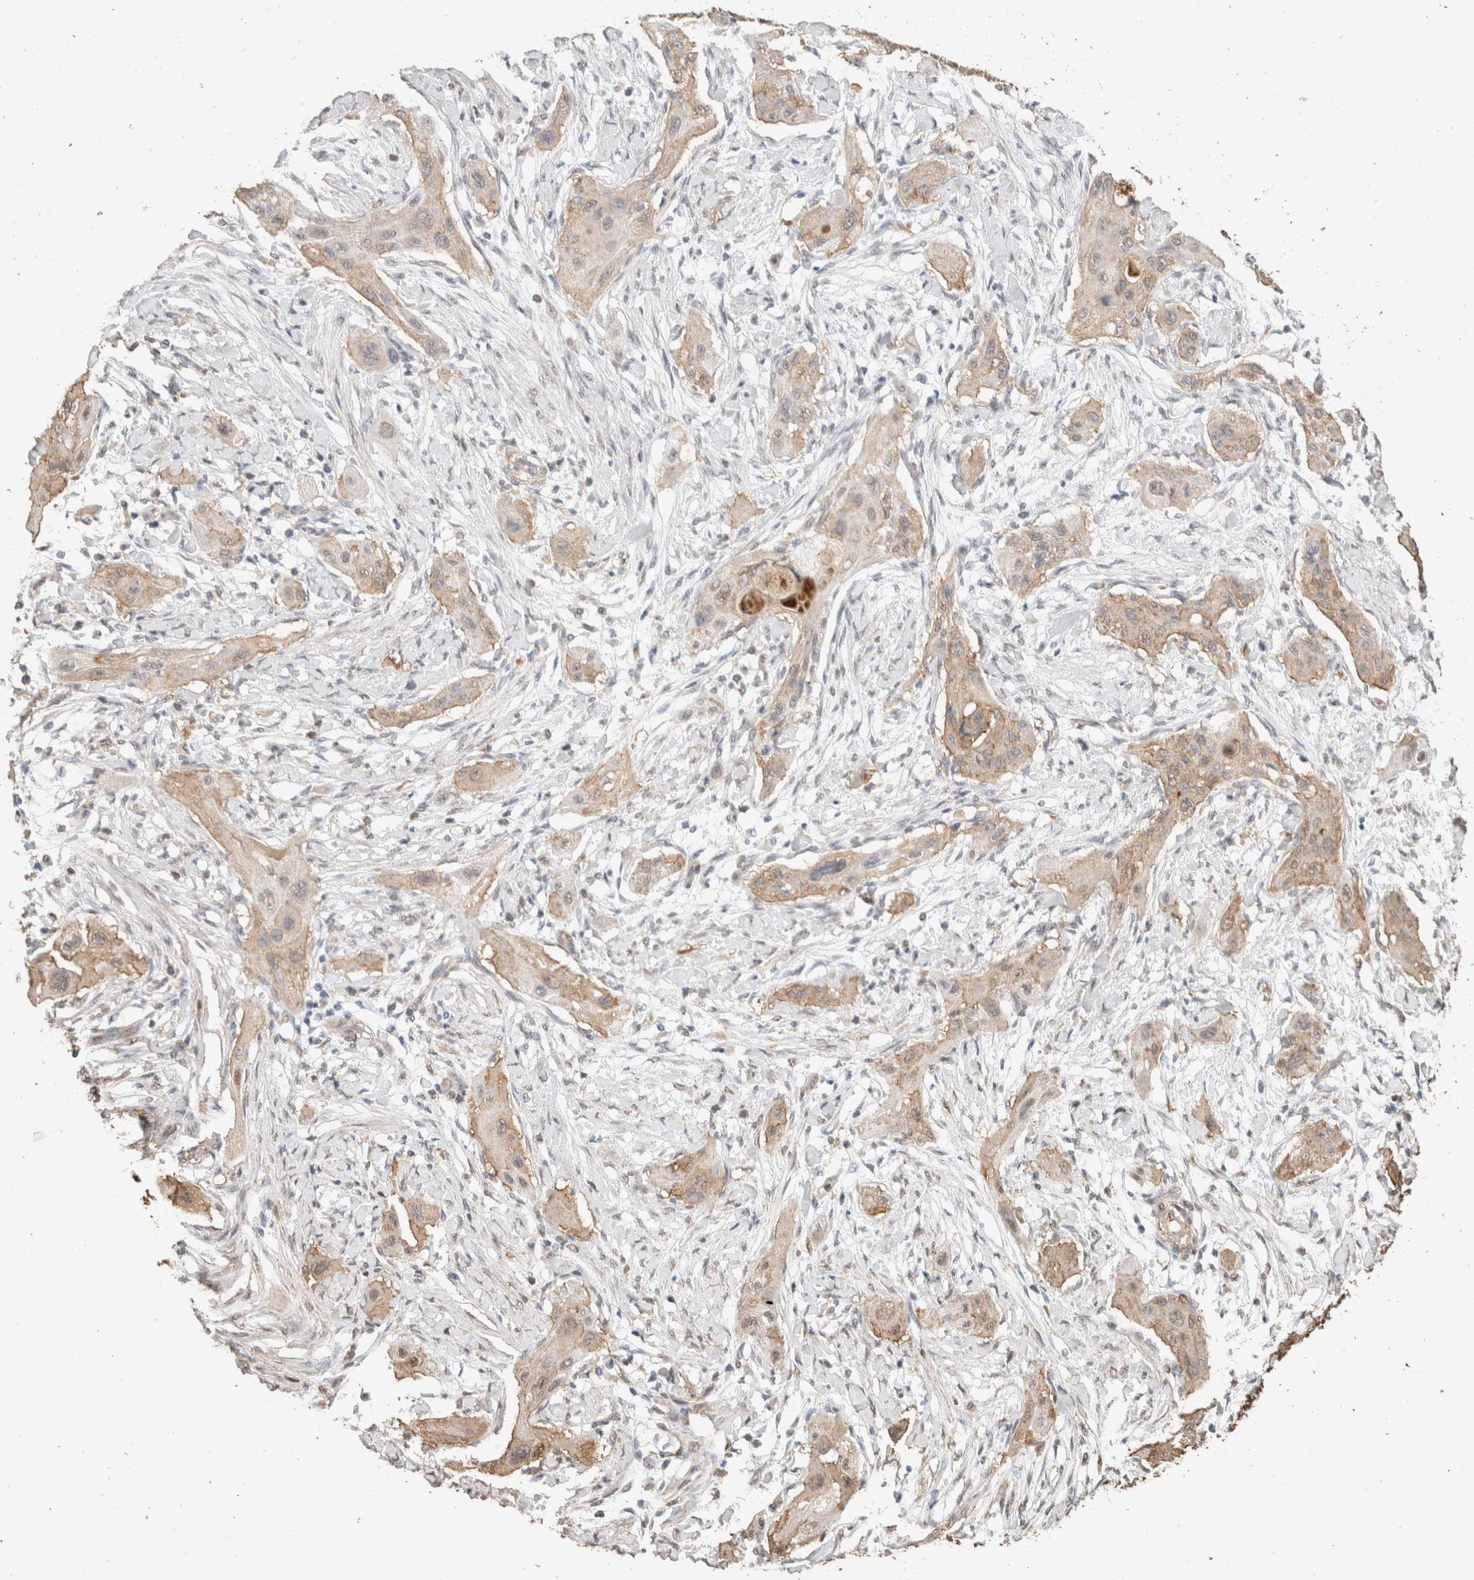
{"staining": {"intensity": "weak", "quantity": "<25%", "location": "cytoplasmic/membranous"}, "tissue": "lung cancer", "cell_type": "Tumor cells", "image_type": "cancer", "snomed": [{"axis": "morphology", "description": "Squamous cell carcinoma, NOS"}, {"axis": "topography", "description": "Lung"}], "caption": "IHC photomicrograph of neoplastic tissue: human squamous cell carcinoma (lung) stained with DAB (3,3'-diaminobenzidine) exhibits no significant protein positivity in tumor cells. (Brightfield microscopy of DAB (3,3'-diaminobenzidine) IHC at high magnification).", "gene": "CX3CL1", "patient": {"sex": "female", "age": 47}}